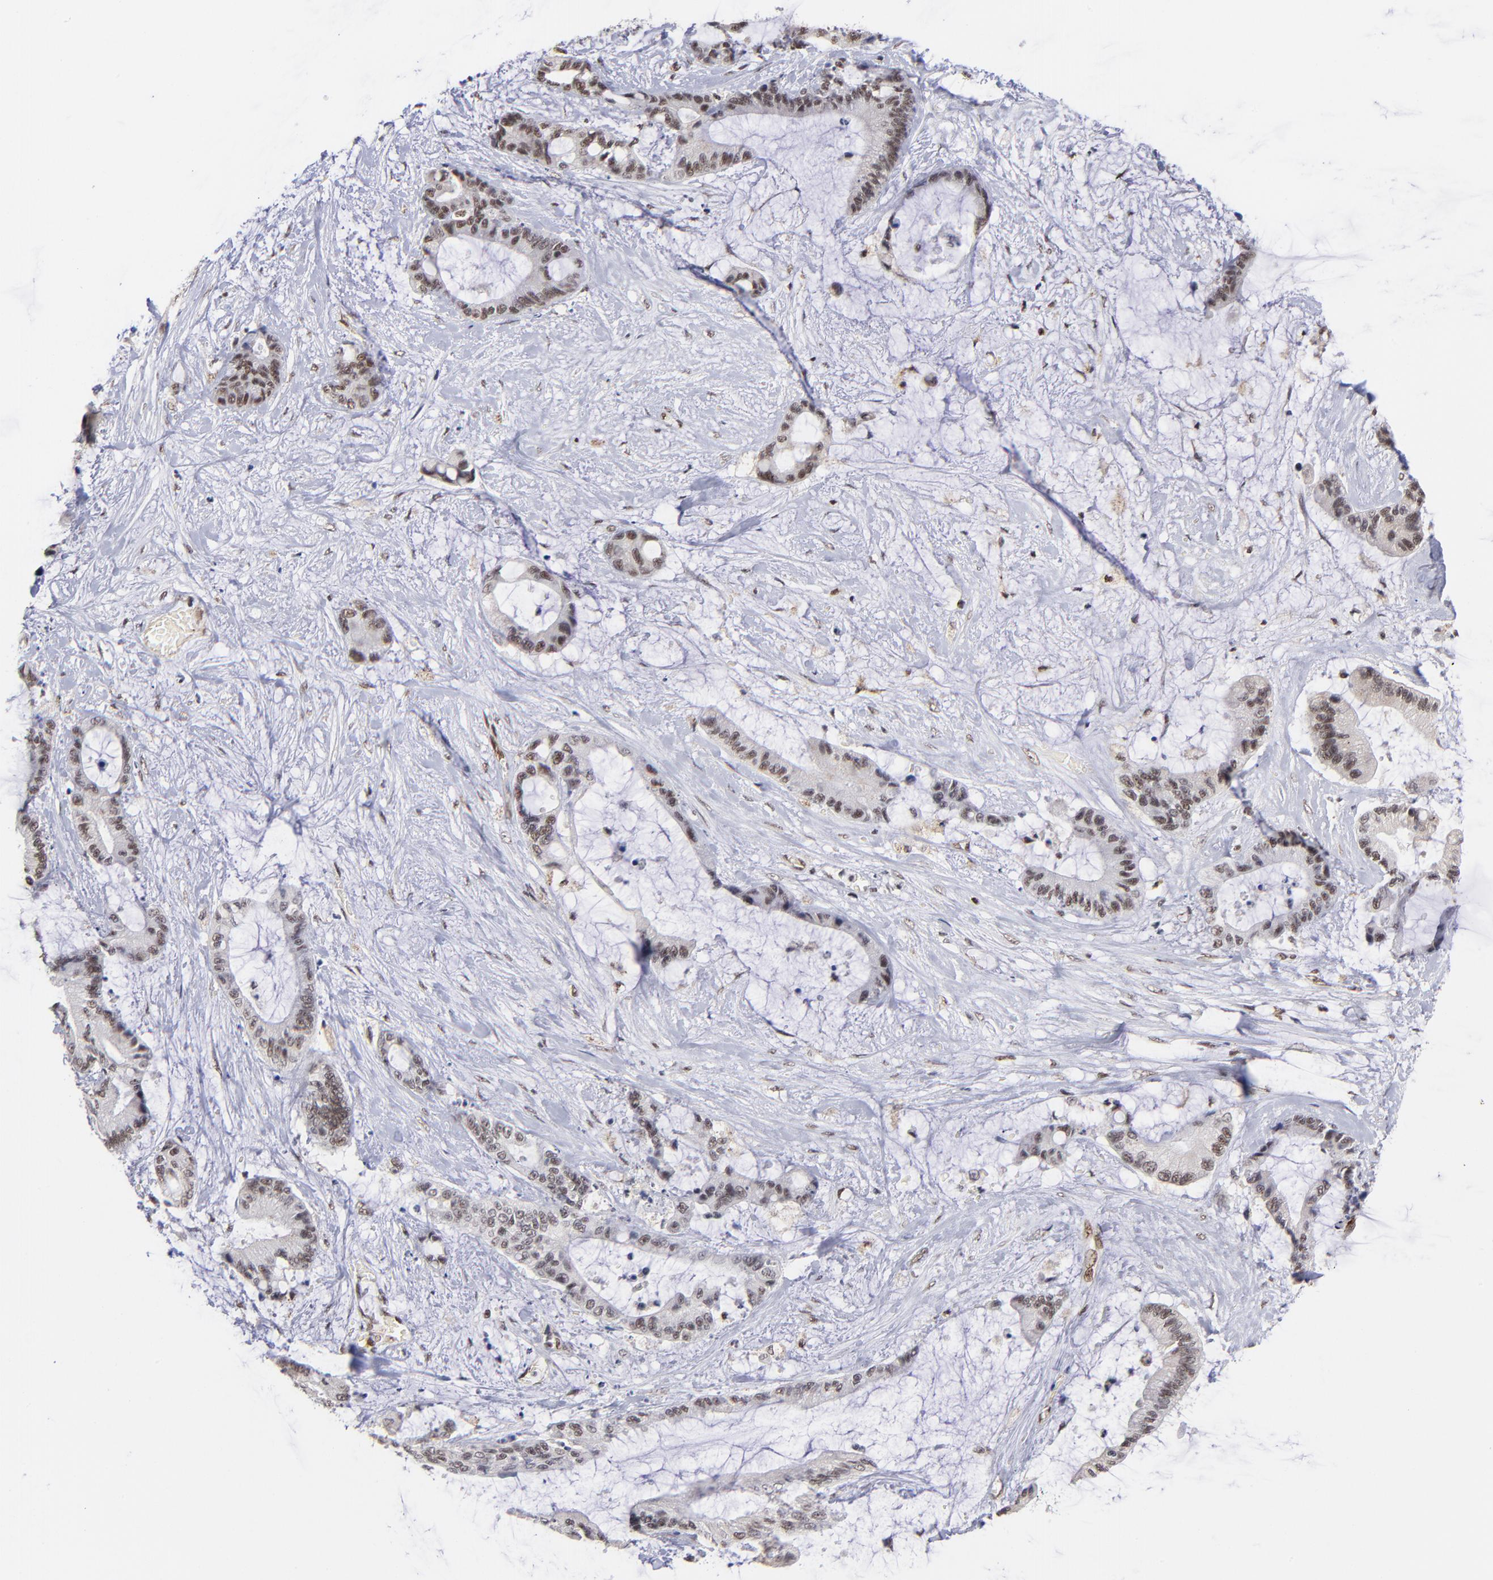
{"staining": {"intensity": "weak", "quantity": ">75%", "location": "nuclear"}, "tissue": "liver cancer", "cell_type": "Tumor cells", "image_type": "cancer", "snomed": [{"axis": "morphology", "description": "Cholangiocarcinoma"}, {"axis": "topography", "description": "Liver"}], "caption": "Immunohistochemistry histopathology image of neoplastic tissue: liver cancer (cholangiocarcinoma) stained using IHC exhibits low levels of weak protein expression localized specifically in the nuclear of tumor cells, appearing as a nuclear brown color.", "gene": "GABPA", "patient": {"sex": "female", "age": 73}}